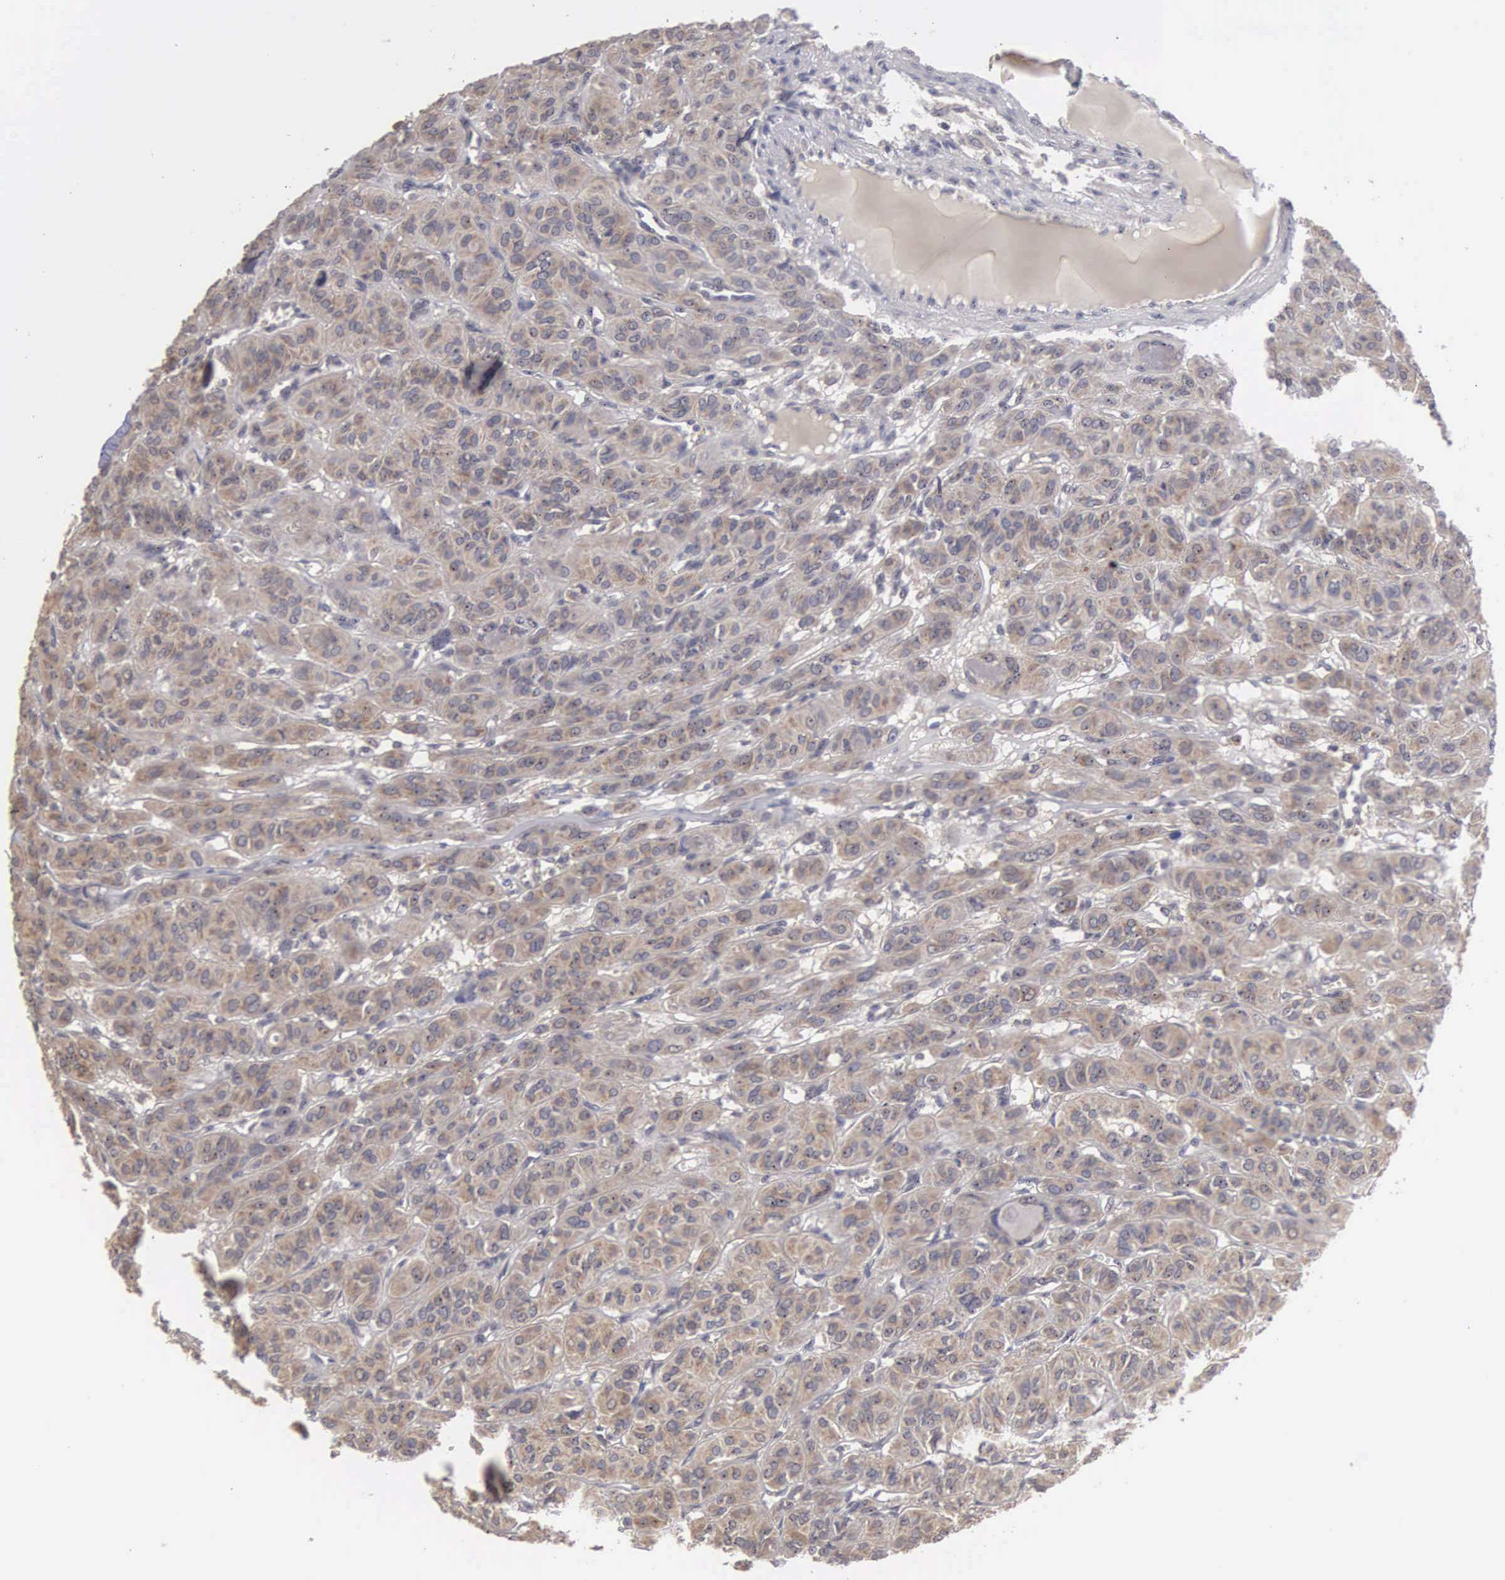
{"staining": {"intensity": "weak", "quantity": ">75%", "location": "cytoplasmic/membranous"}, "tissue": "thyroid cancer", "cell_type": "Tumor cells", "image_type": "cancer", "snomed": [{"axis": "morphology", "description": "Follicular adenoma carcinoma, NOS"}, {"axis": "topography", "description": "Thyroid gland"}], "caption": "Immunohistochemical staining of human thyroid cancer (follicular adenoma carcinoma) exhibits low levels of weak cytoplasmic/membranous staining in approximately >75% of tumor cells.", "gene": "AMN", "patient": {"sex": "female", "age": 71}}